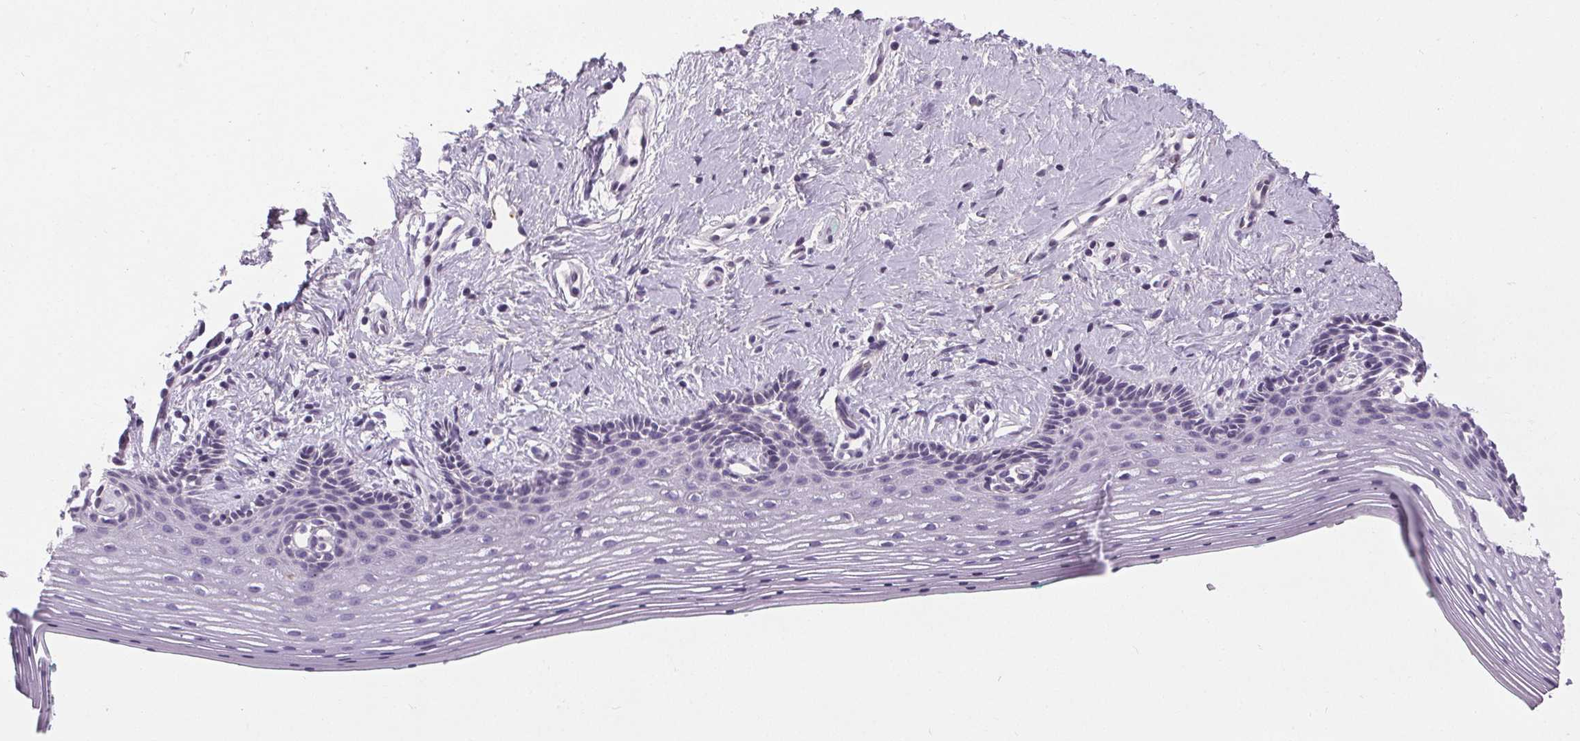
{"staining": {"intensity": "negative", "quantity": "none", "location": "none"}, "tissue": "vagina", "cell_type": "Squamous epithelial cells", "image_type": "normal", "snomed": [{"axis": "morphology", "description": "Normal tissue, NOS"}, {"axis": "topography", "description": "Vagina"}], "caption": "Micrograph shows no protein positivity in squamous epithelial cells of normal vagina.", "gene": "TMEM240", "patient": {"sex": "female", "age": 42}}